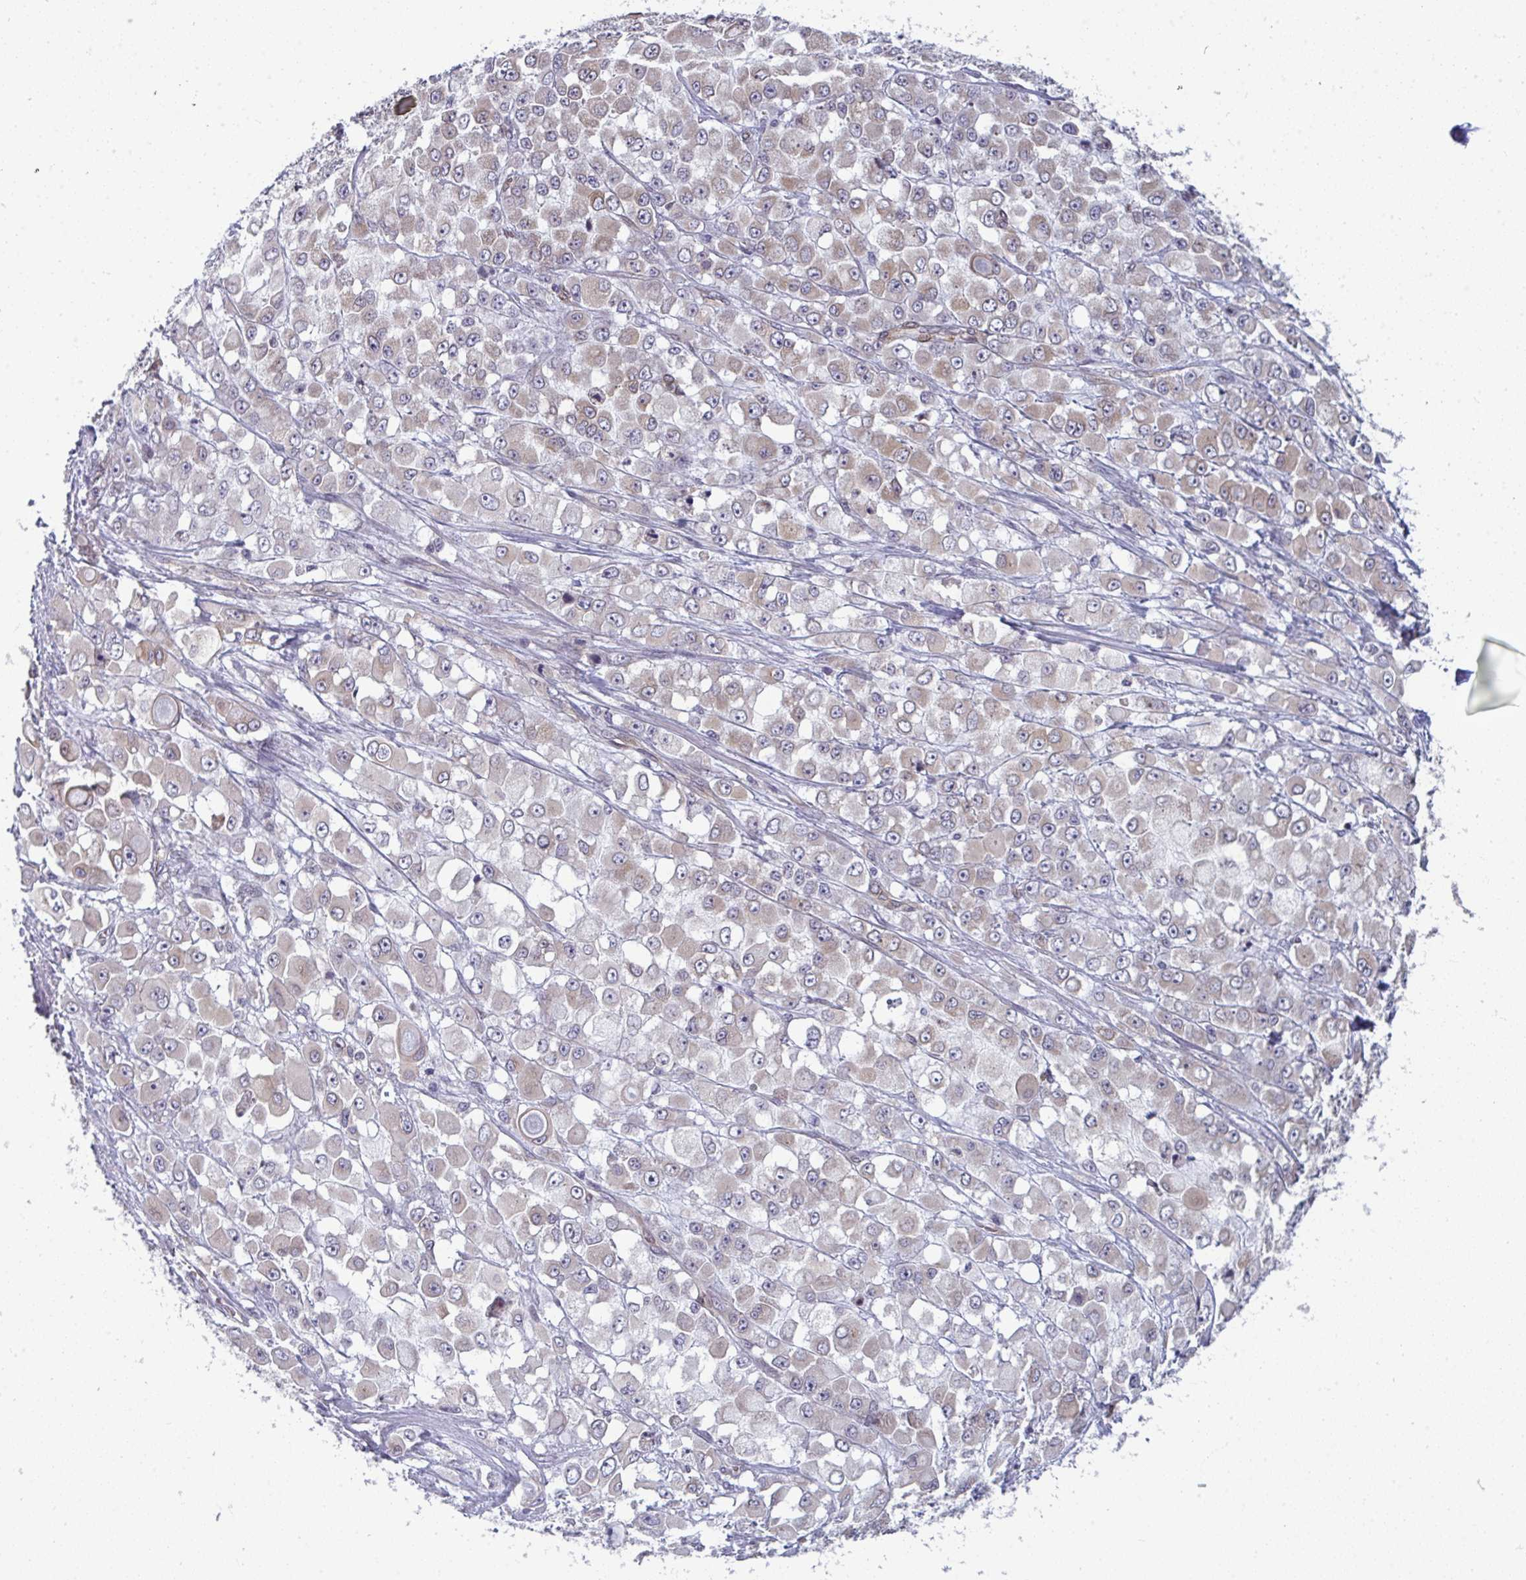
{"staining": {"intensity": "weak", "quantity": "25%-75%", "location": "cytoplasmic/membranous"}, "tissue": "stomach cancer", "cell_type": "Tumor cells", "image_type": "cancer", "snomed": [{"axis": "morphology", "description": "Adenocarcinoma, NOS"}, {"axis": "topography", "description": "Stomach"}], "caption": "A photomicrograph of adenocarcinoma (stomach) stained for a protein shows weak cytoplasmic/membranous brown staining in tumor cells.", "gene": "LYSMD4", "patient": {"sex": "female", "age": 76}}